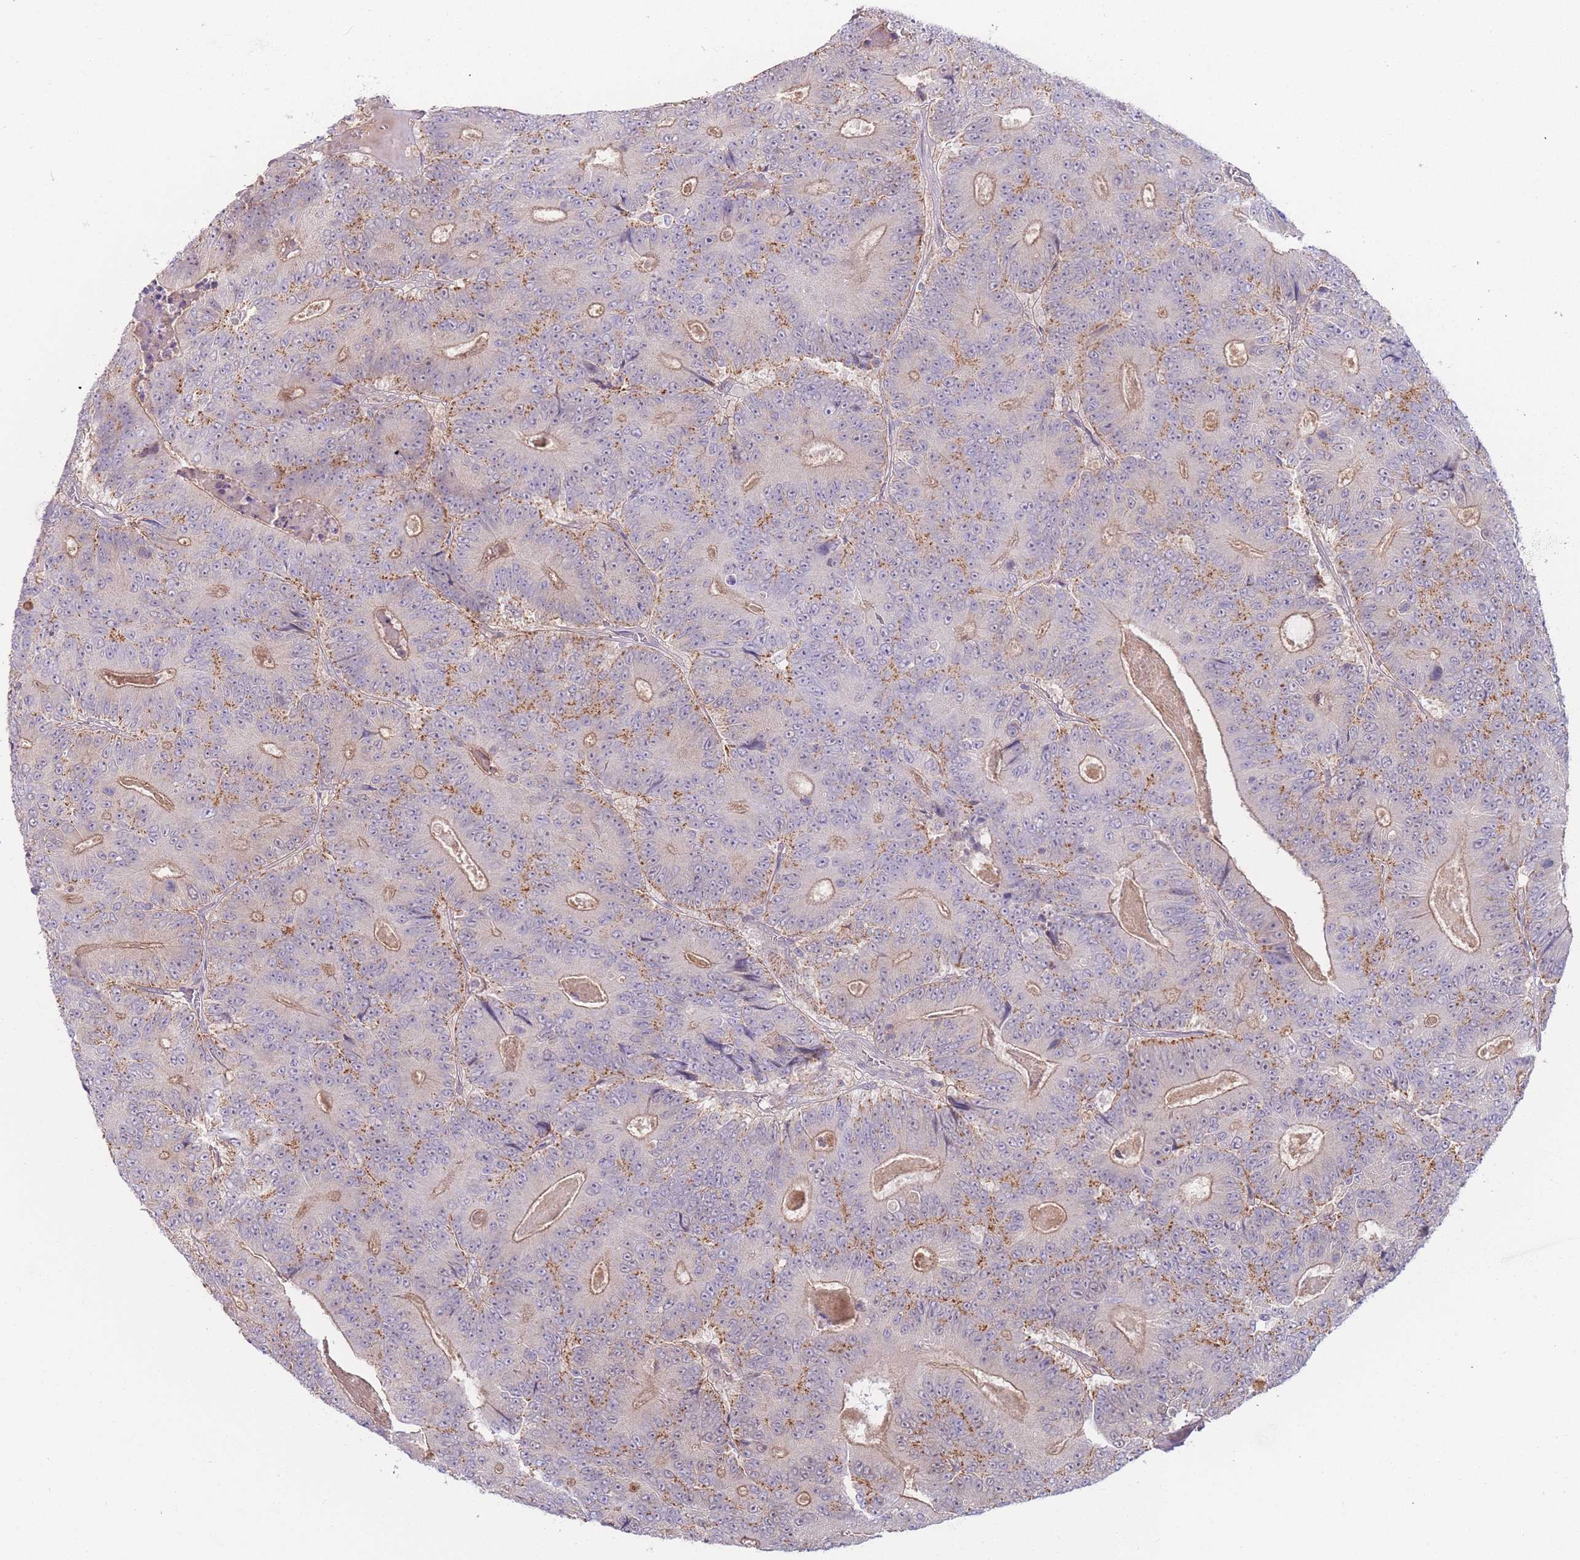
{"staining": {"intensity": "moderate", "quantity": "25%-75%", "location": "cytoplasmic/membranous"}, "tissue": "colorectal cancer", "cell_type": "Tumor cells", "image_type": "cancer", "snomed": [{"axis": "morphology", "description": "Adenocarcinoma, NOS"}, {"axis": "topography", "description": "Colon"}], "caption": "Protein expression analysis of human adenocarcinoma (colorectal) reveals moderate cytoplasmic/membranous positivity in approximately 25%-75% of tumor cells.", "gene": "SPHKAP", "patient": {"sex": "male", "age": 83}}